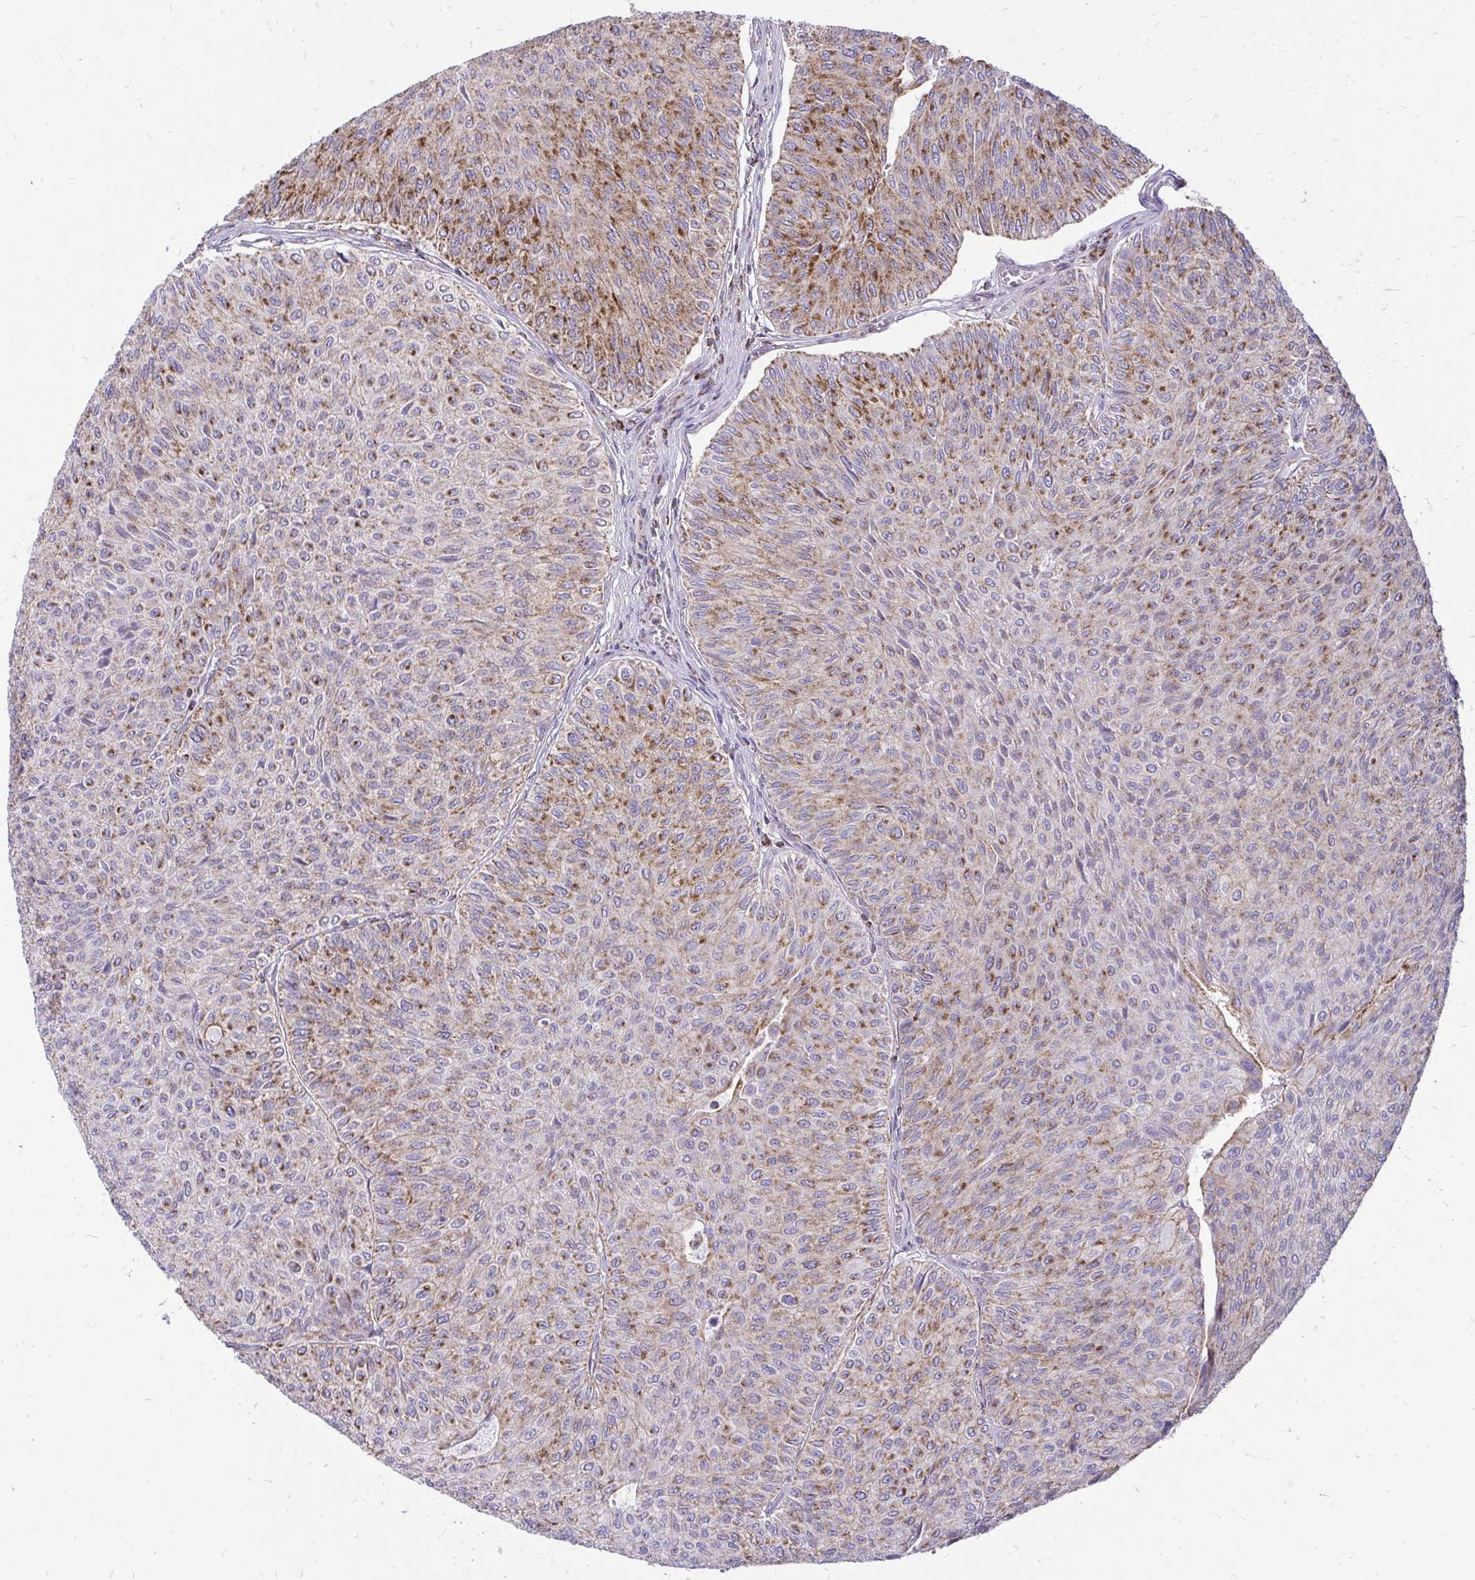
{"staining": {"intensity": "moderate", "quantity": "25%-75%", "location": "cytoplasmic/membranous"}, "tissue": "urothelial cancer", "cell_type": "Tumor cells", "image_type": "cancer", "snomed": [{"axis": "morphology", "description": "Urothelial carcinoma, NOS"}, {"axis": "topography", "description": "Urinary bladder"}], "caption": "Human urothelial cancer stained with a brown dye displays moderate cytoplasmic/membranous positive staining in approximately 25%-75% of tumor cells.", "gene": "SPTBN2", "patient": {"sex": "male", "age": 59}}